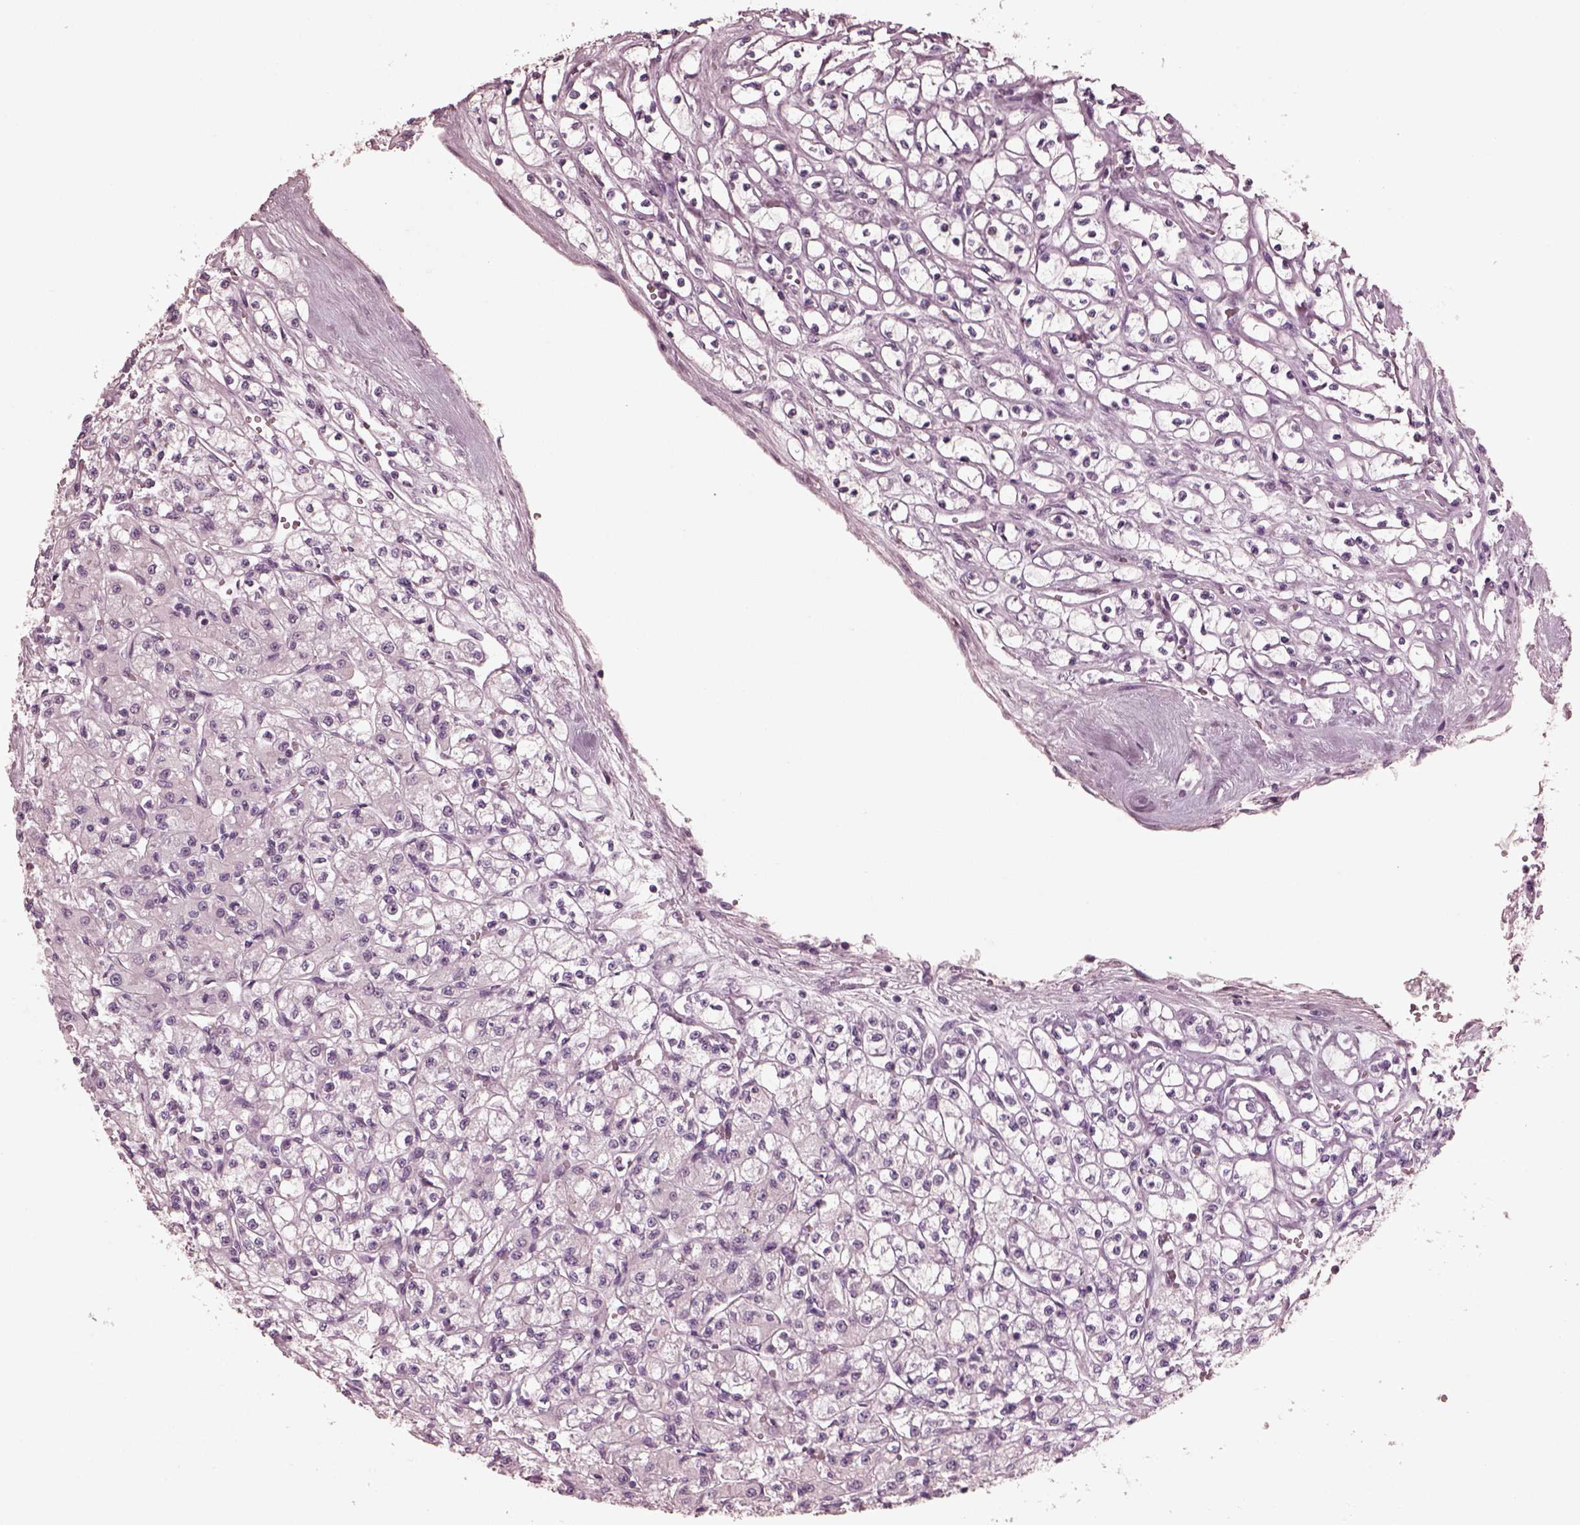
{"staining": {"intensity": "negative", "quantity": "none", "location": "none"}, "tissue": "renal cancer", "cell_type": "Tumor cells", "image_type": "cancer", "snomed": [{"axis": "morphology", "description": "Adenocarcinoma, NOS"}, {"axis": "topography", "description": "Kidney"}], "caption": "Tumor cells are negative for brown protein staining in adenocarcinoma (renal).", "gene": "CGA", "patient": {"sex": "female", "age": 70}}